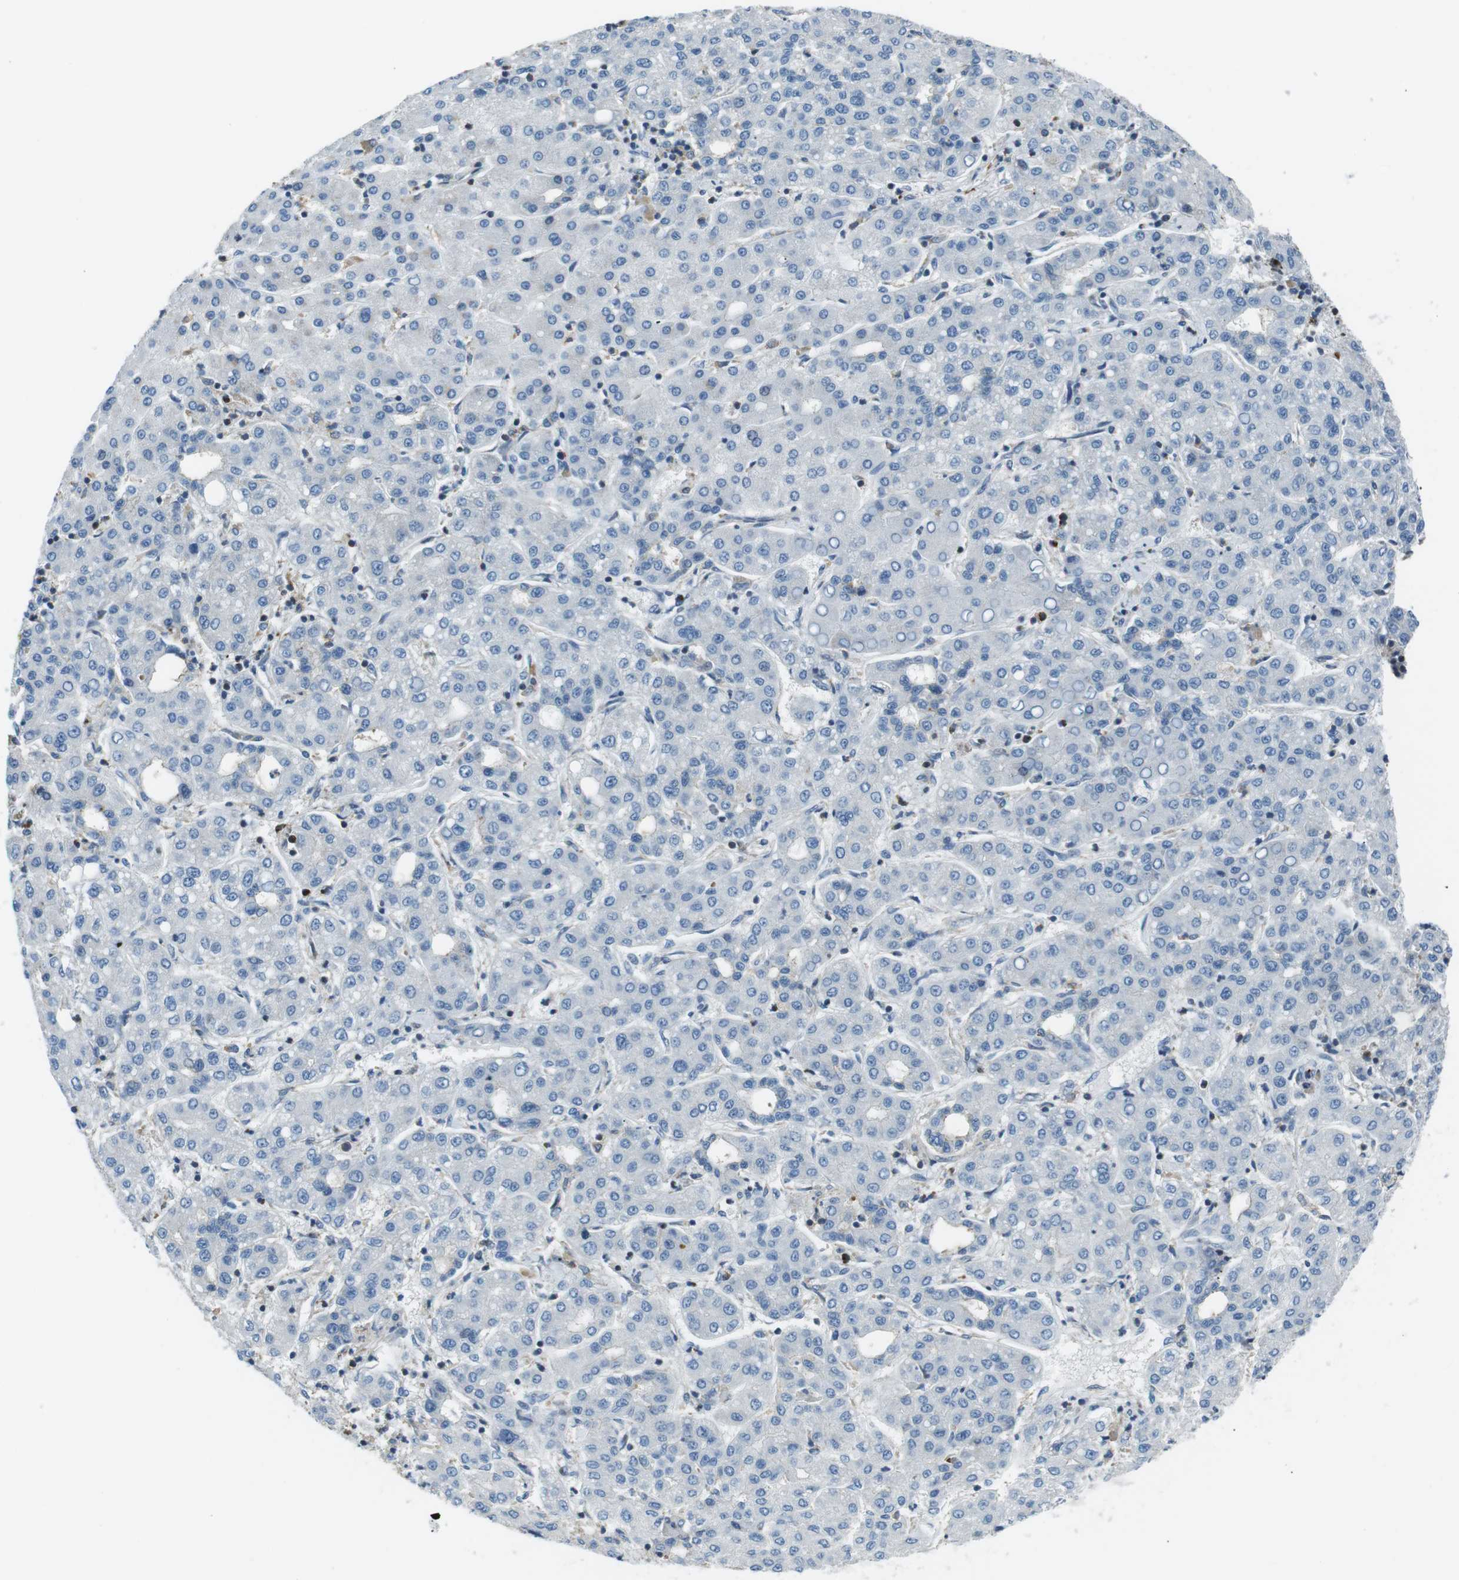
{"staining": {"intensity": "negative", "quantity": "none", "location": "none"}, "tissue": "liver cancer", "cell_type": "Tumor cells", "image_type": "cancer", "snomed": [{"axis": "morphology", "description": "Carcinoma, Hepatocellular, NOS"}, {"axis": "topography", "description": "Liver"}], "caption": "Tumor cells show no significant protein expression in liver cancer. The staining is performed using DAB (3,3'-diaminobenzidine) brown chromogen with nuclei counter-stained in using hematoxylin.", "gene": "ARVCF", "patient": {"sex": "male", "age": 65}}